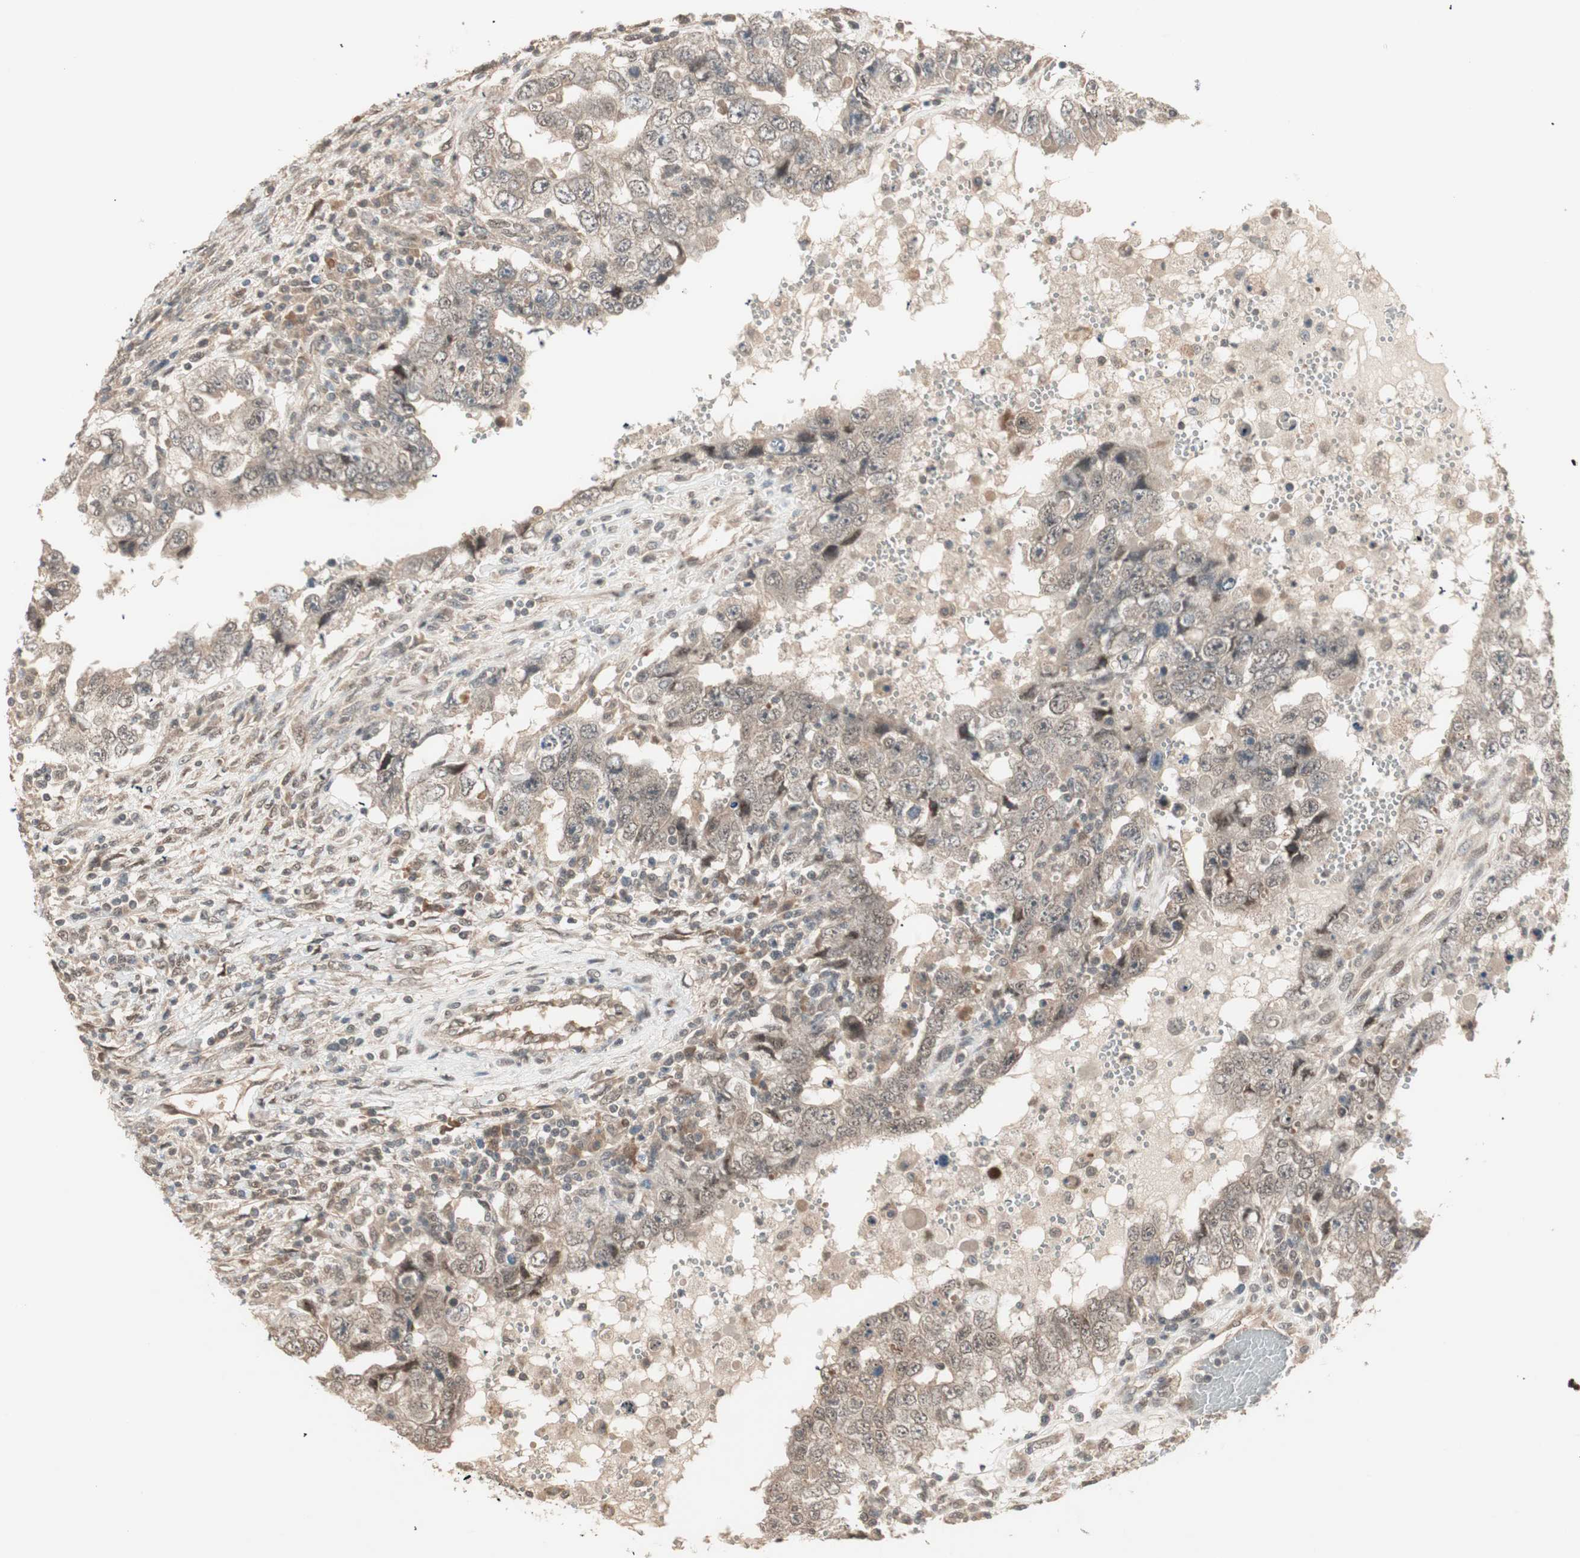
{"staining": {"intensity": "weak", "quantity": ">75%", "location": "cytoplasmic/membranous"}, "tissue": "testis cancer", "cell_type": "Tumor cells", "image_type": "cancer", "snomed": [{"axis": "morphology", "description": "Carcinoma, Embryonal, NOS"}, {"axis": "topography", "description": "Testis"}], "caption": "DAB (3,3'-diaminobenzidine) immunohistochemical staining of embryonal carcinoma (testis) demonstrates weak cytoplasmic/membranous protein positivity in approximately >75% of tumor cells.", "gene": "ZSCAN31", "patient": {"sex": "male", "age": 26}}